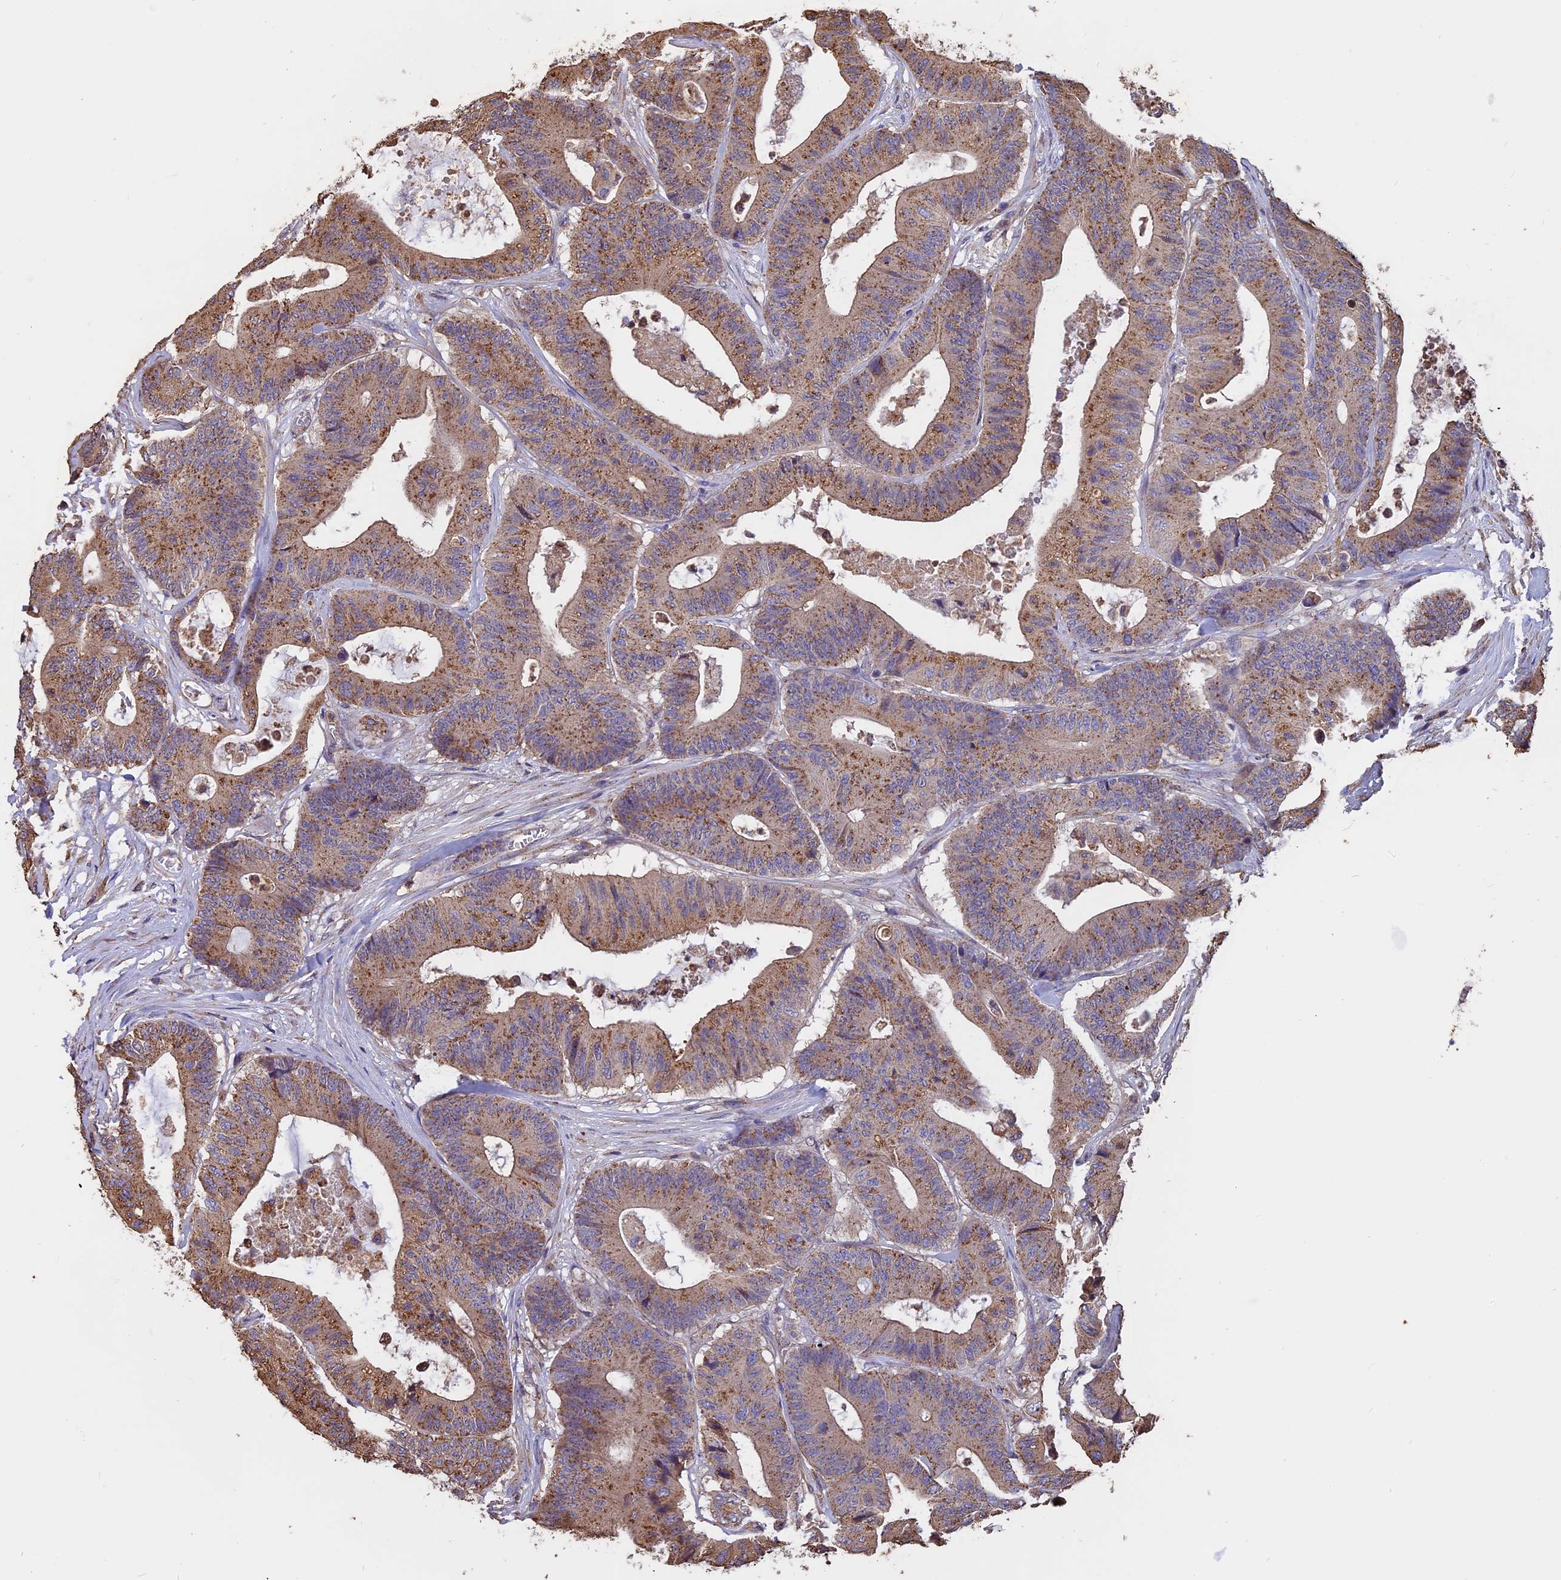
{"staining": {"intensity": "weak", "quantity": "25%-75%", "location": "cytoplasmic/membranous"}, "tissue": "colorectal cancer", "cell_type": "Tumor cells", "image_type": "cancer", "snomed": [{"axis": "morphology", "description": "Adenocarcinoma, NOS"}, {"axis": "topography", "description": "Colon"}], "caption": "Protein staining of colorectal adenocarcinoma tissue demonstrates weak cytoplasmic/membranous positivity in approximately 25%-75% of tumor cells.", "gene": "CHMP2A", "patient": {"sex": "female", "age": 84}}